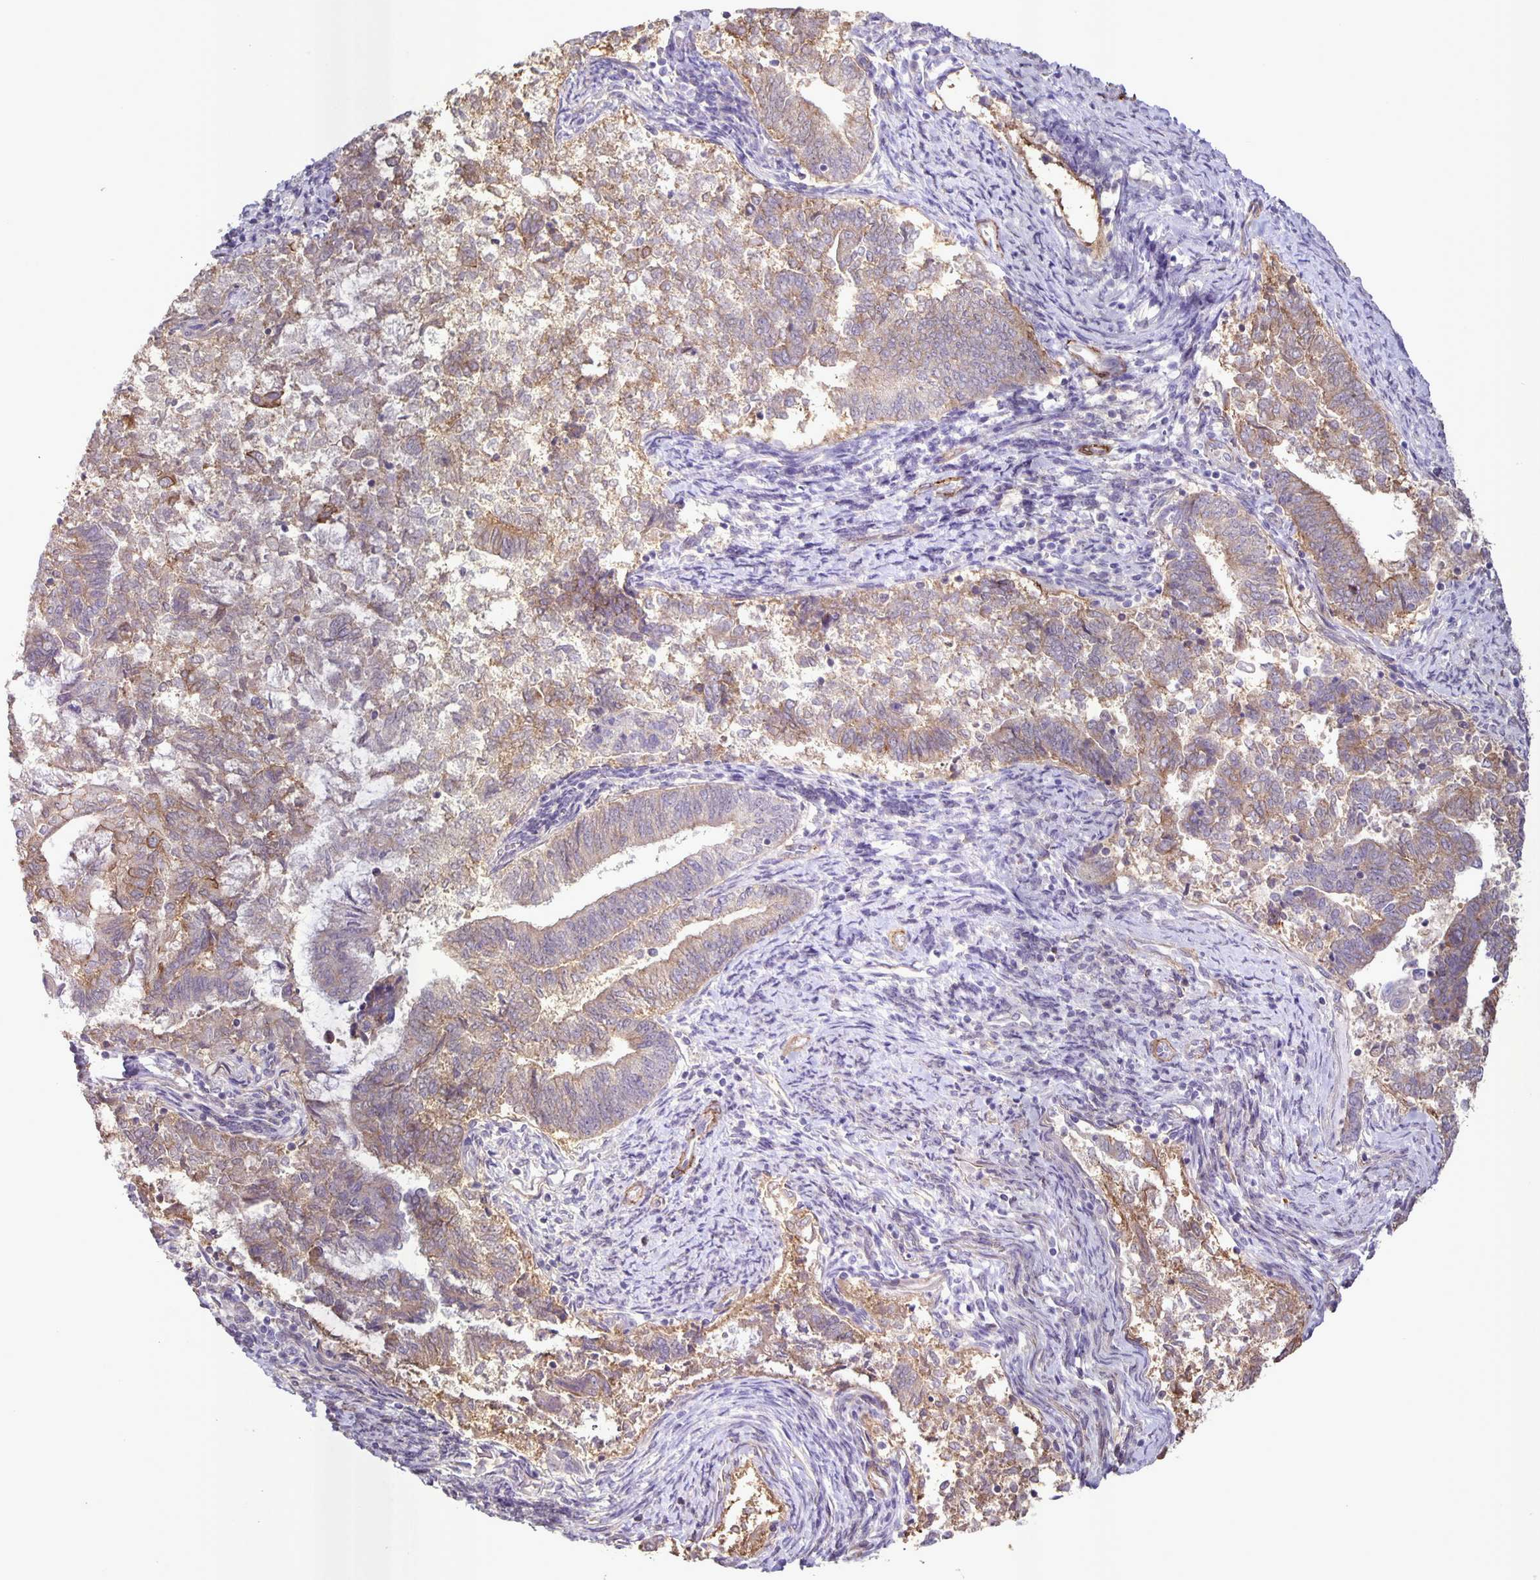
{"staining": {"intensity": "weak", "quantity": "25%-75%", "location": "cytoplasmic/membranous"}, "tissue": "endometrial cancer", "cell_type": "Tumor cells", "image_type": "cancer", "snomed": [{"axis": "morphology", "description": "Adenocarcinoma, NOS"}, {"axis": "topography", "description": "Endometrium"}], "caption": "Adenocarcinoma (endometrial) stained for a protein (brown) shows weak cytoplasmic/membranous positive positivity in about 25%-75% of tumor cells.", "gene": "SRCIN1", "patient": {"sex": "female", "age": 65}}